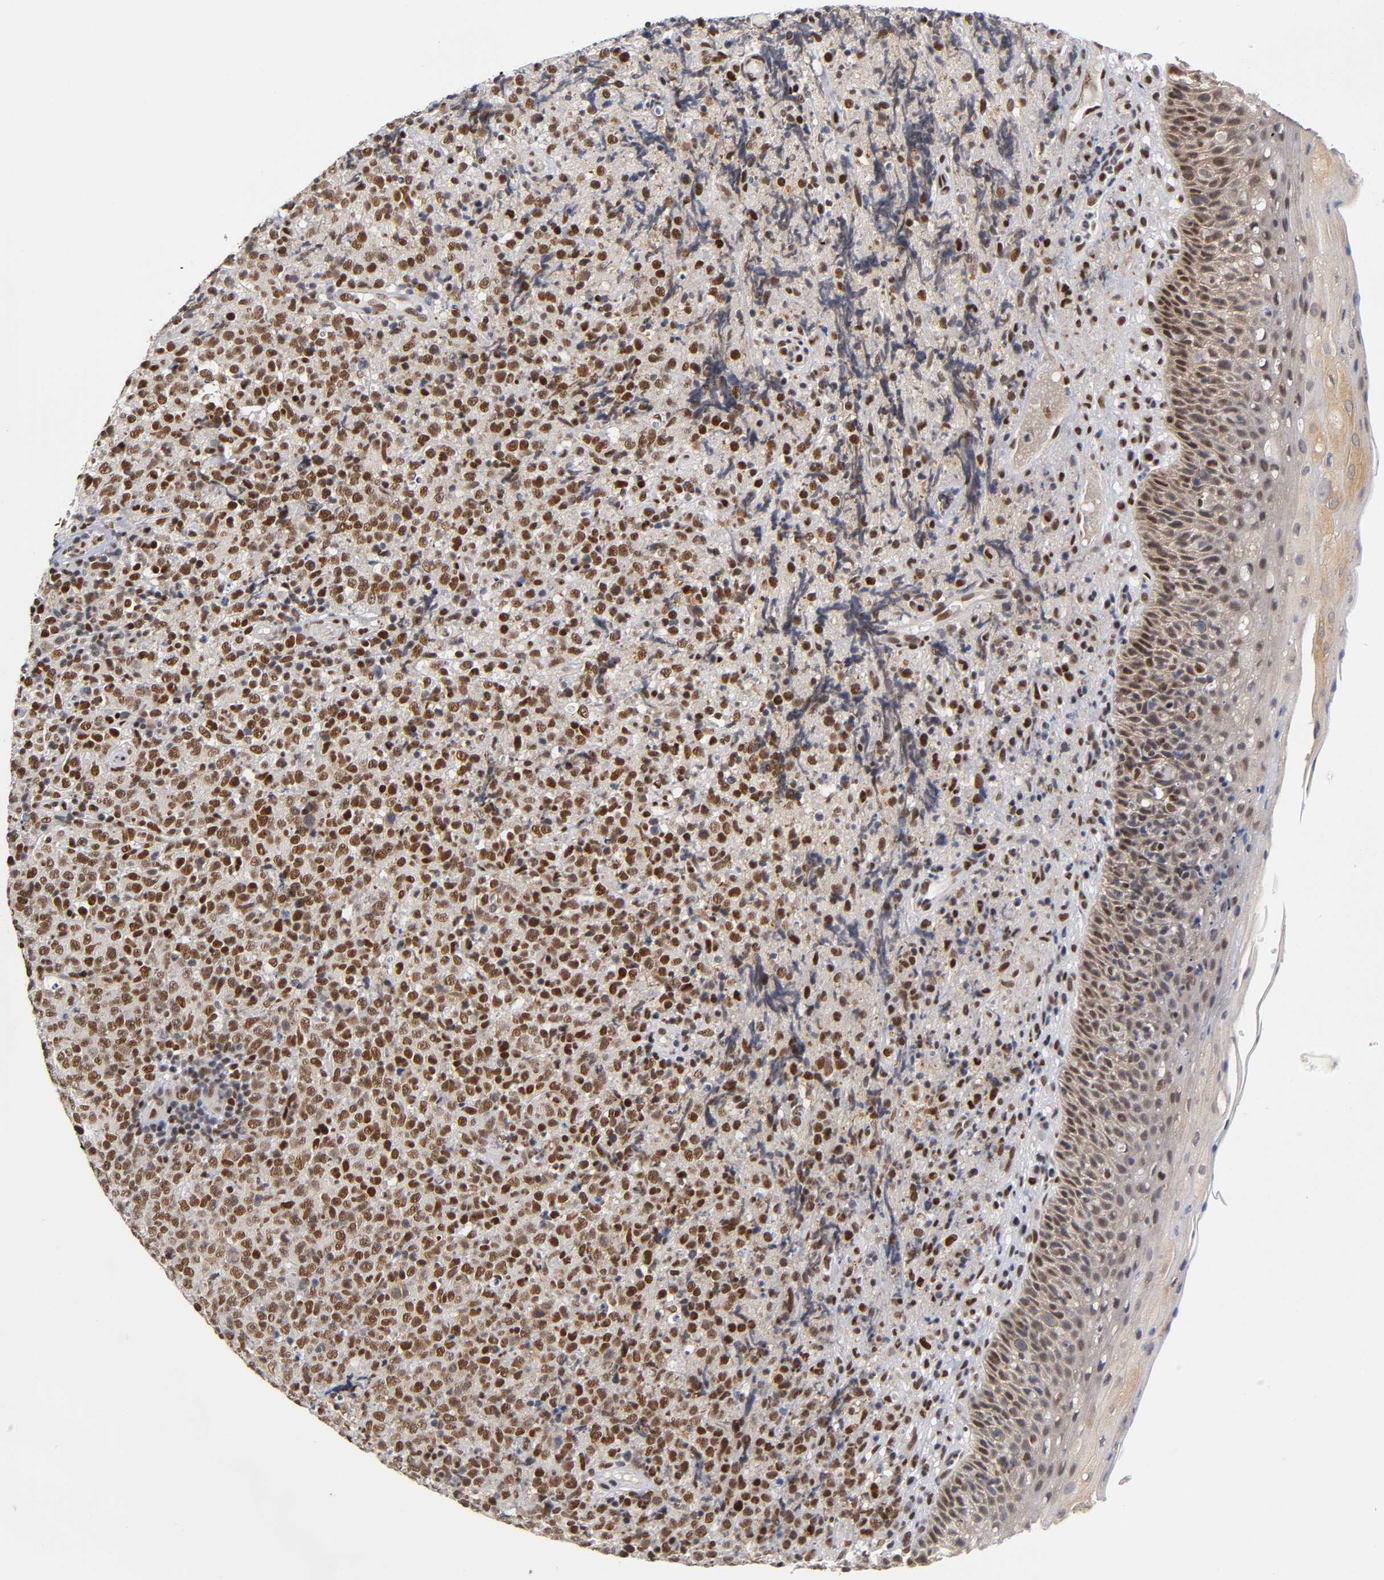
{"staining": {"intensity": "strong", "quantity": ">75%", "location": "nuclear"}, "tissue": "lymphoma", "cell_type": "Tumor cells", "image_type": "cancer", "snomed": [{"axis": "morphology", "description": "Malignant lymphoma, non-Hodgkin's type, High grade"}, {"axis": "topography", "description": "Tonsil"}], "caption": "Lymphoma tissue demonstrates strong nuclear positivity in about >75% of tumor cells", "gene": "NR3C1", "patient": {"sex": "female", "age": 36}}